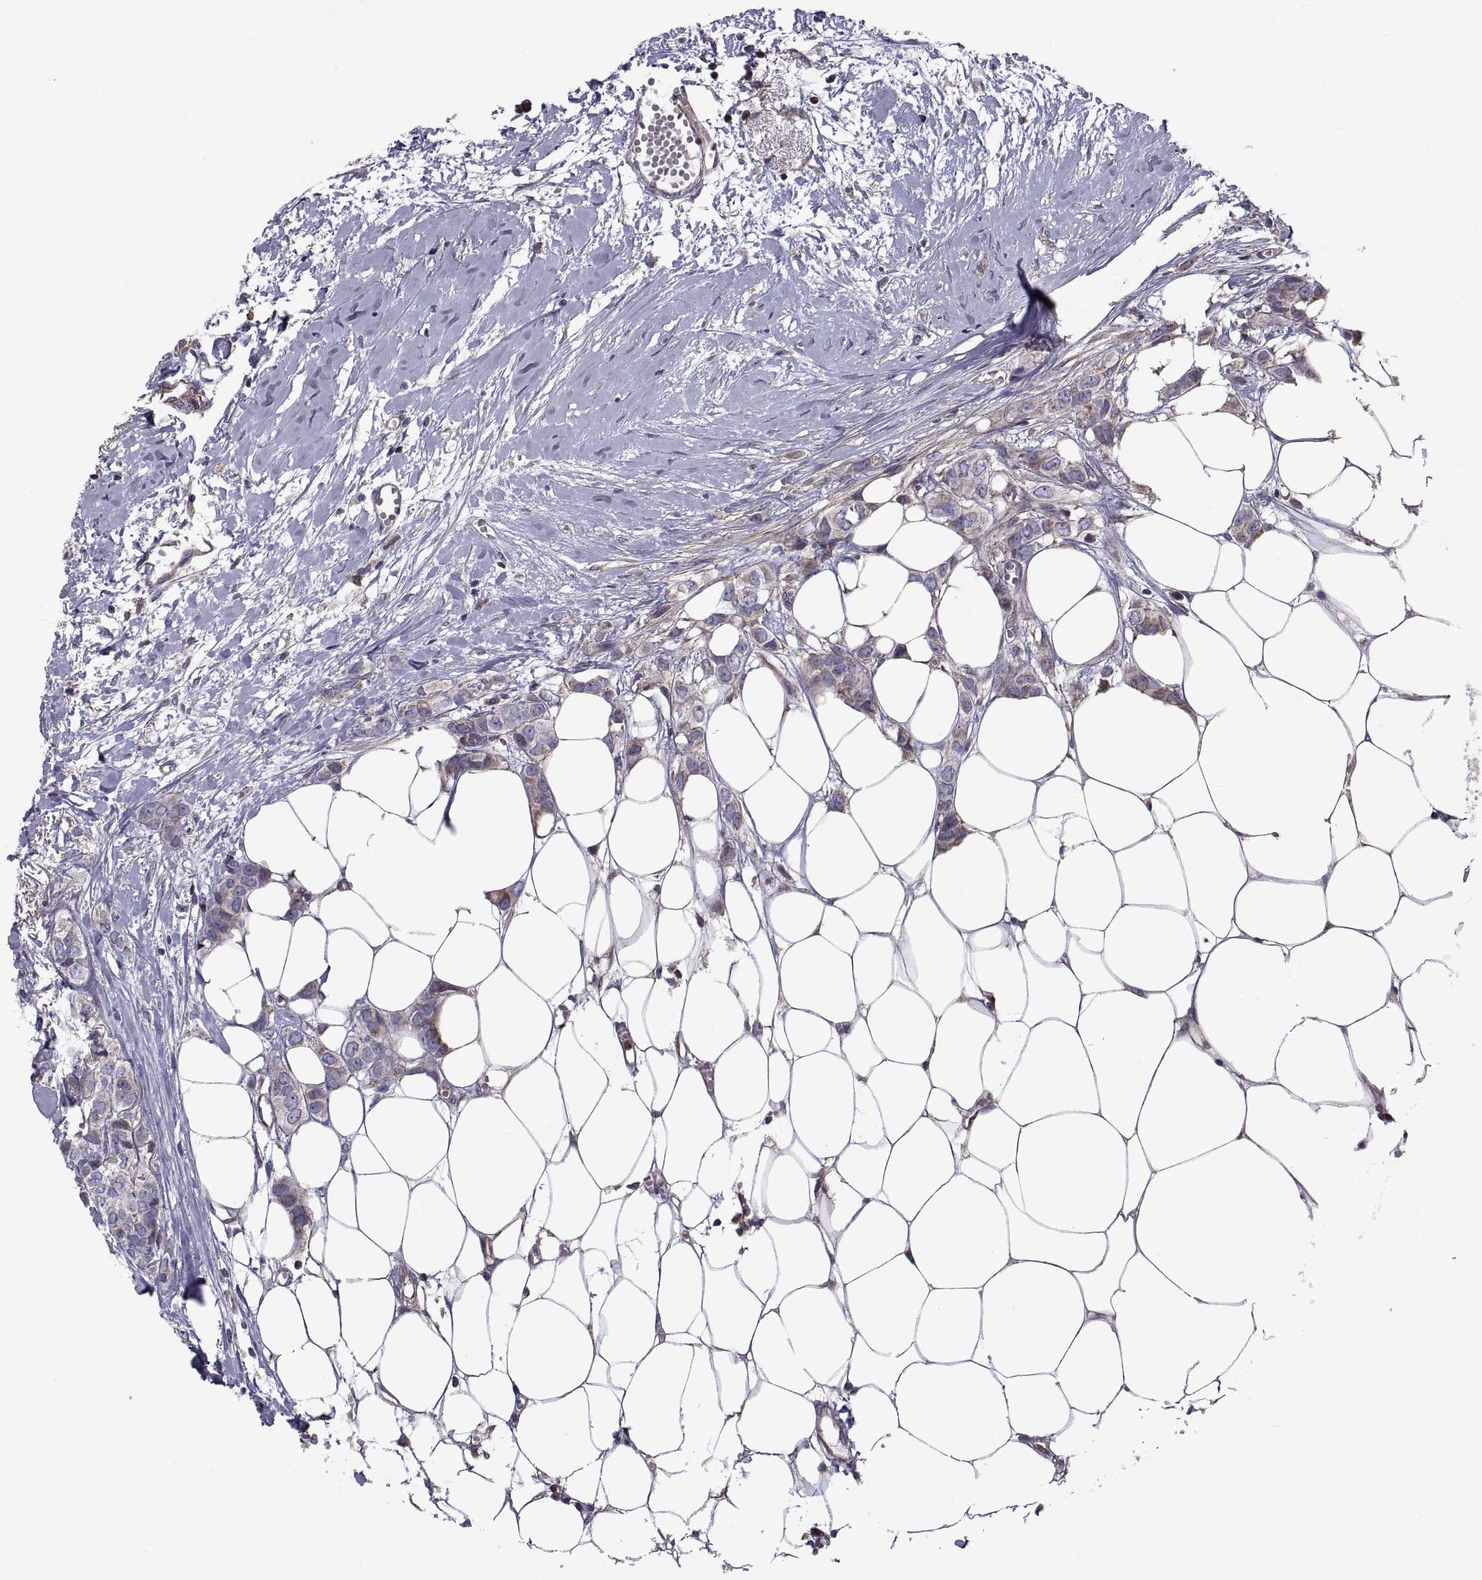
{"staining": {"intensity": "moderate", "quantity": "<25%", "location": "cytoplasmic/membranous"}, "tissue": "breast cancer", "cell_type": "Tumor cells", "image_type": "cancer", "snomed": [{"axis": "morphology", "description": "Duct carcinoma"}, {"axis": "topography", "description": "Breast"}], "caption": "Protein staining displays moderate cytoplasmic/membranous expression in approximately <25% of tumor cells in breast intraductal carcinoma. The protein of interest is shown in brown color, while the nuclei are stained blue.", "gene": "ANO1", "patient": {"sex": "female", "age": 85}}